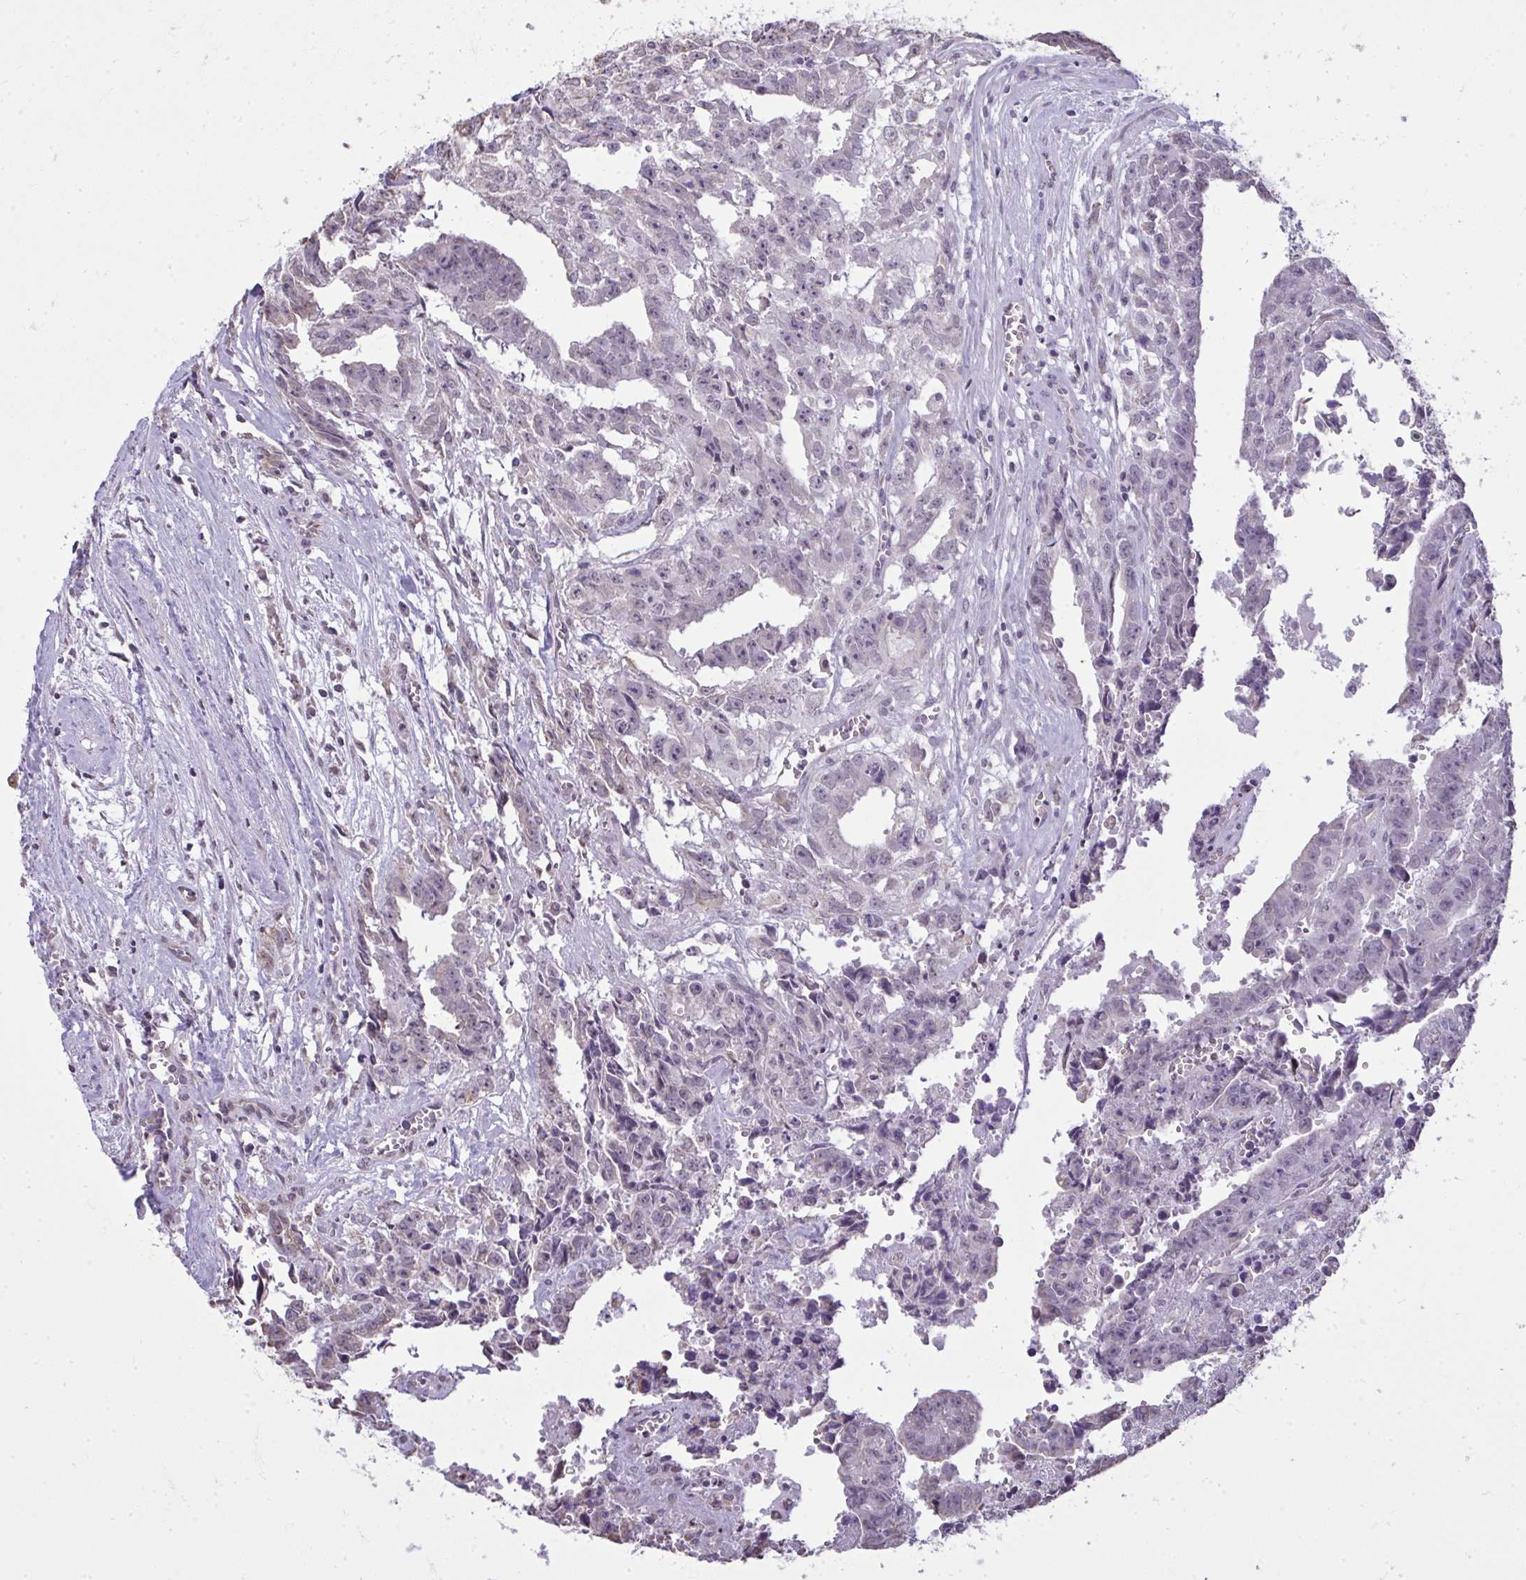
{"staining": {"intensity": "negative", "quantity": "none", "location": "none"}, "tissue": "testis cancer", "cell_type": "Tumor cells", "image_type": "cancer", "snomed": [{"axis": "morphology", "description": "Carcinoma, Embryonal, NOS"}, {"axis": "morphology", "description": "Teratoma, malignant, NOS"}, {"axis": "topography", "description": "Testis"}], "caption": "Immunohistochemistry (IHC) of human embryonal carcinoma (testis) reveals no positivity in tumor cells.", "gene": "NPPA", "patient": {"sex": "male", "age": 24}}